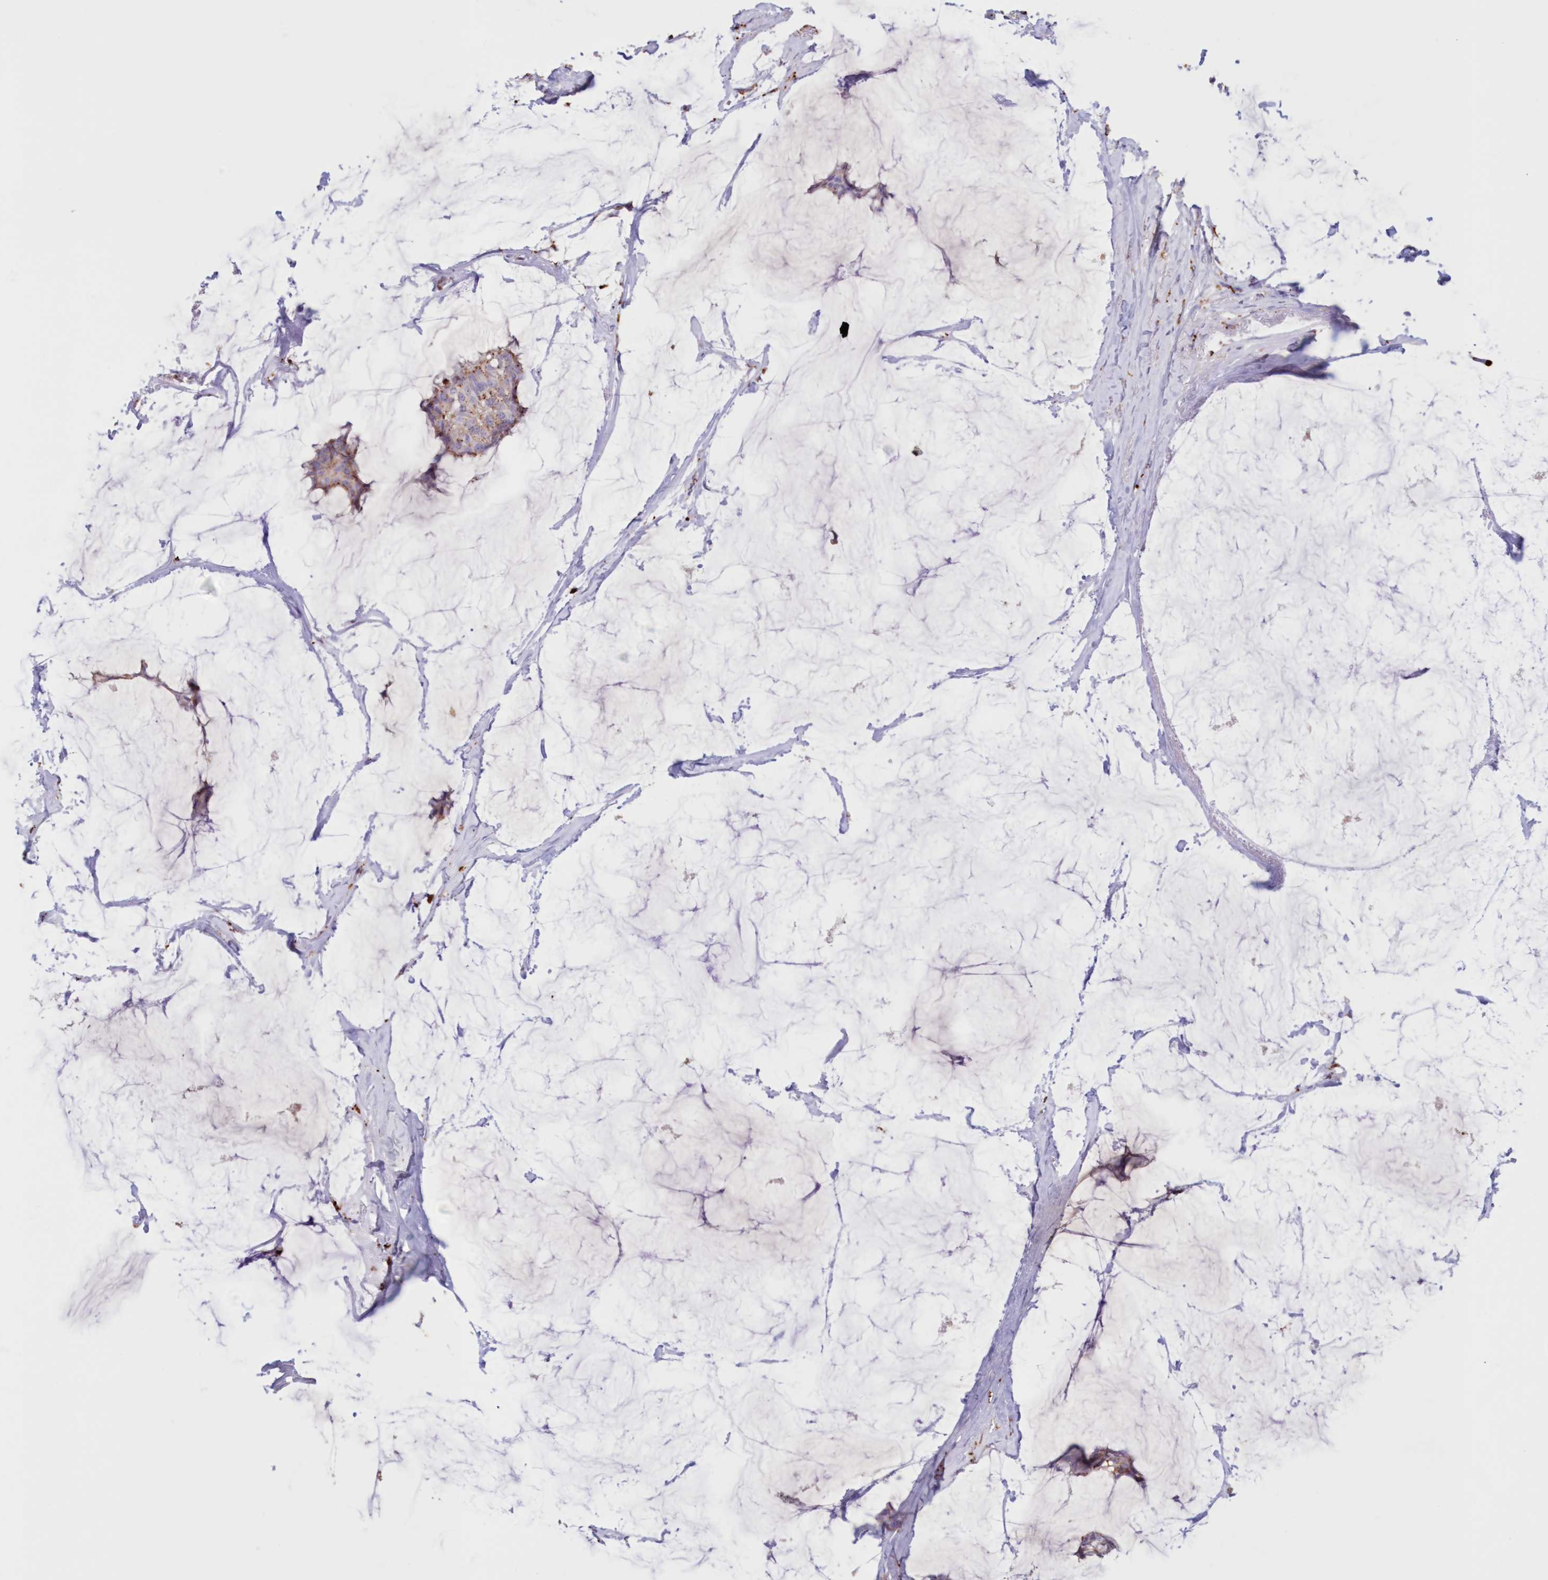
{"staining": {"intensity": "weak", "quantity": "<25%", "location": "cytoplasmic/membranous"}, "tissue": "breast cancer", "cell_type": "Tumor cells", "image_type": "cancer", "snomed": [{"axis": "morphology", "description": "Duct carcinoma"}, {"axis": "topography", "description": "Breast"}], "caption": "This histopathology image is of breast infiltrating ductal carcinoma stained with IHC to label a protein in brown with the nuclei are counter-stained blue. There is no expression in tumor cells. The staining is performed using DAB (3,3'-diaminobenzidine) brown chromogen with nuclei counter-stained in using hematoxylin.", "gene": "TPP1", "patient": {"sex": "female", "age": 93}}